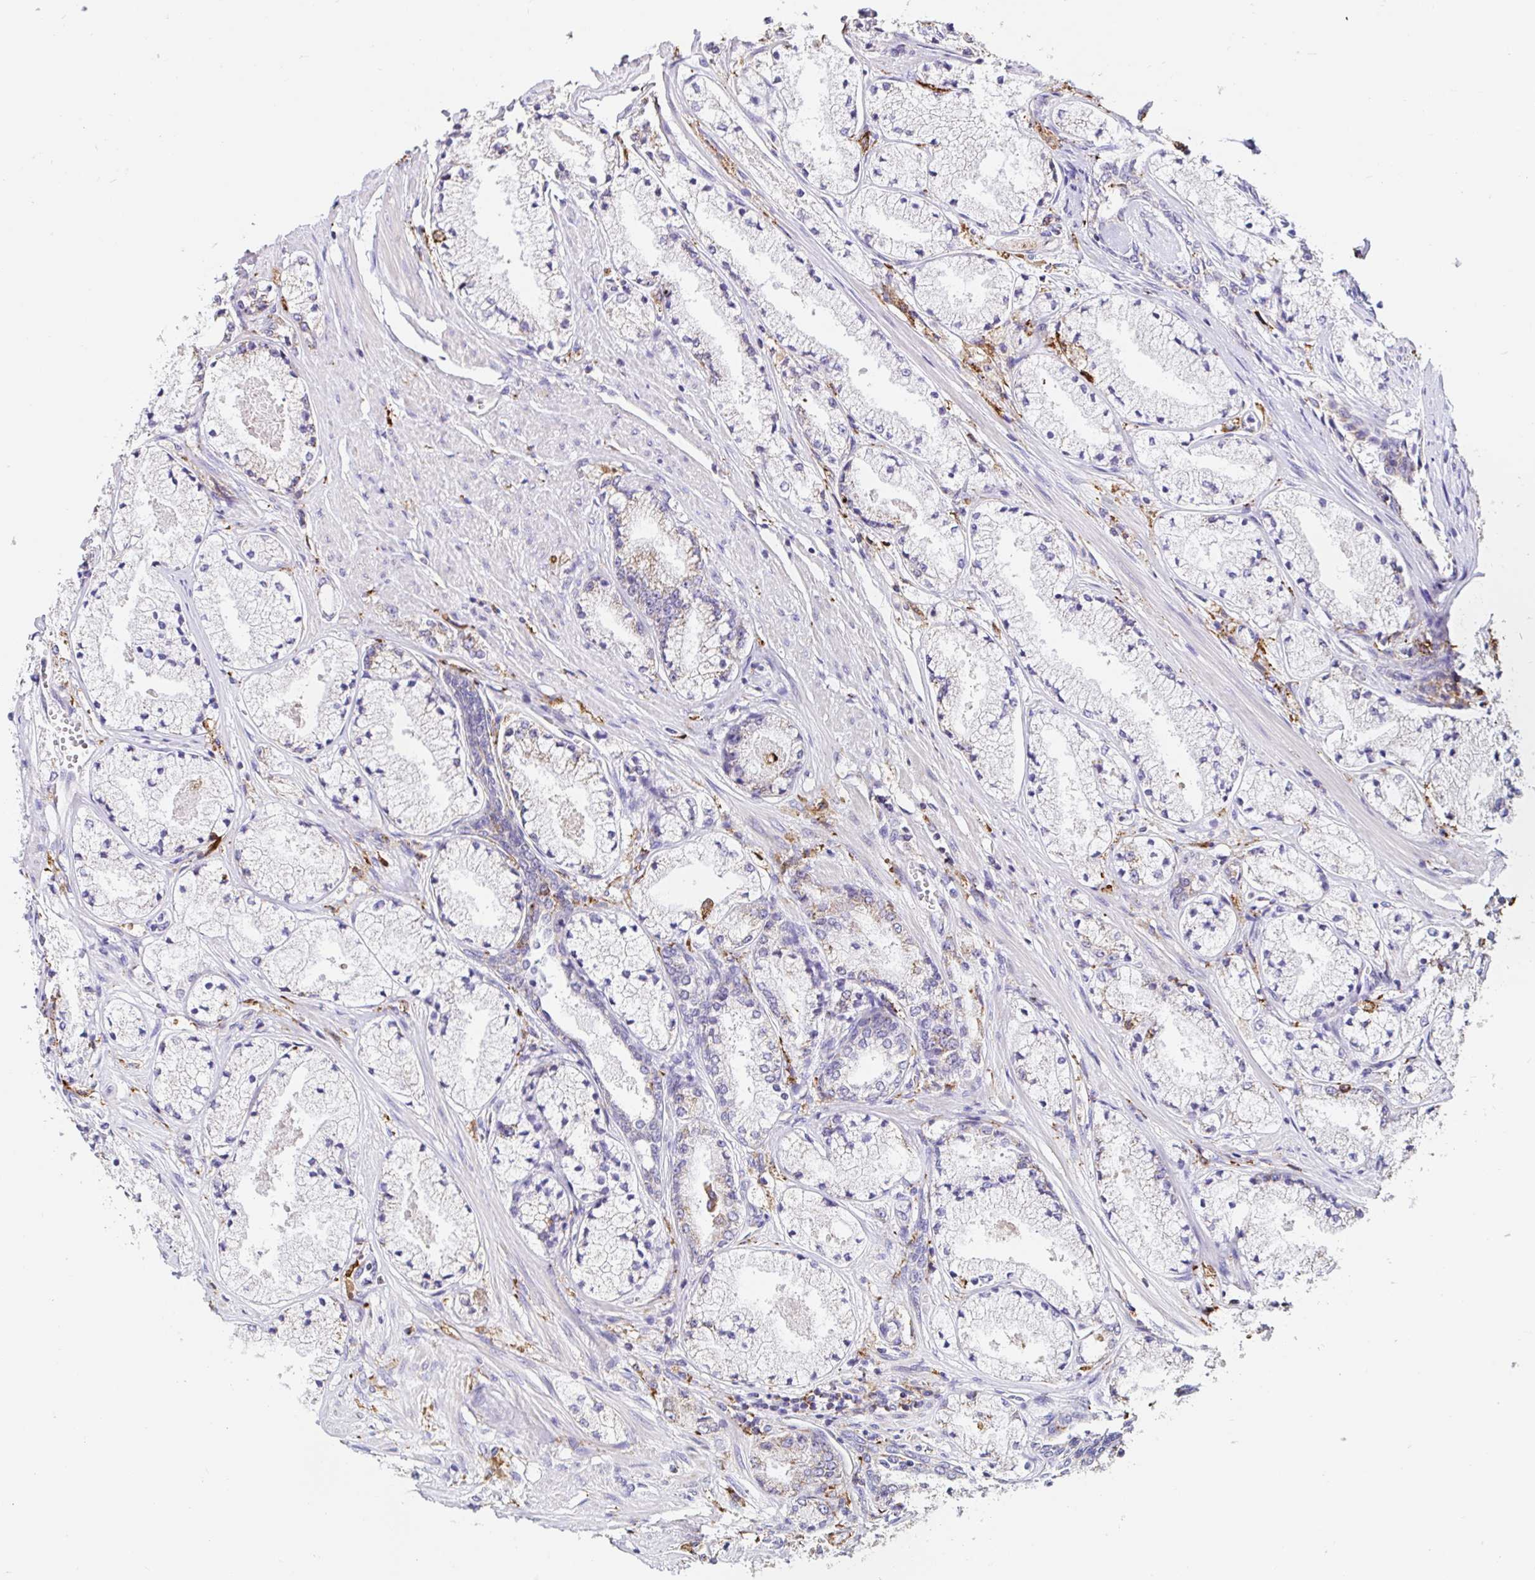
{"staining": {"intensity": "weak", "quantity": "<25%", "location": "cytoplasmic/membranous"}, "tissue": "prostate cancer", "cell_type": "Tumor cells", "image_type": "cancer", "snomed": [{"axis": "morphology", "description": "Adenocarcinoma, High grade"}, {"axis": "topography", "description": "Prostate"}], "caption": "DAB (3,3'-diaminobenzidine) immunohistochemical staining of human prostate cancer exhibits no significant positivity in tumor cells.", "gene": "MSR1", "patient": {"sex": "male", "age": 63}}